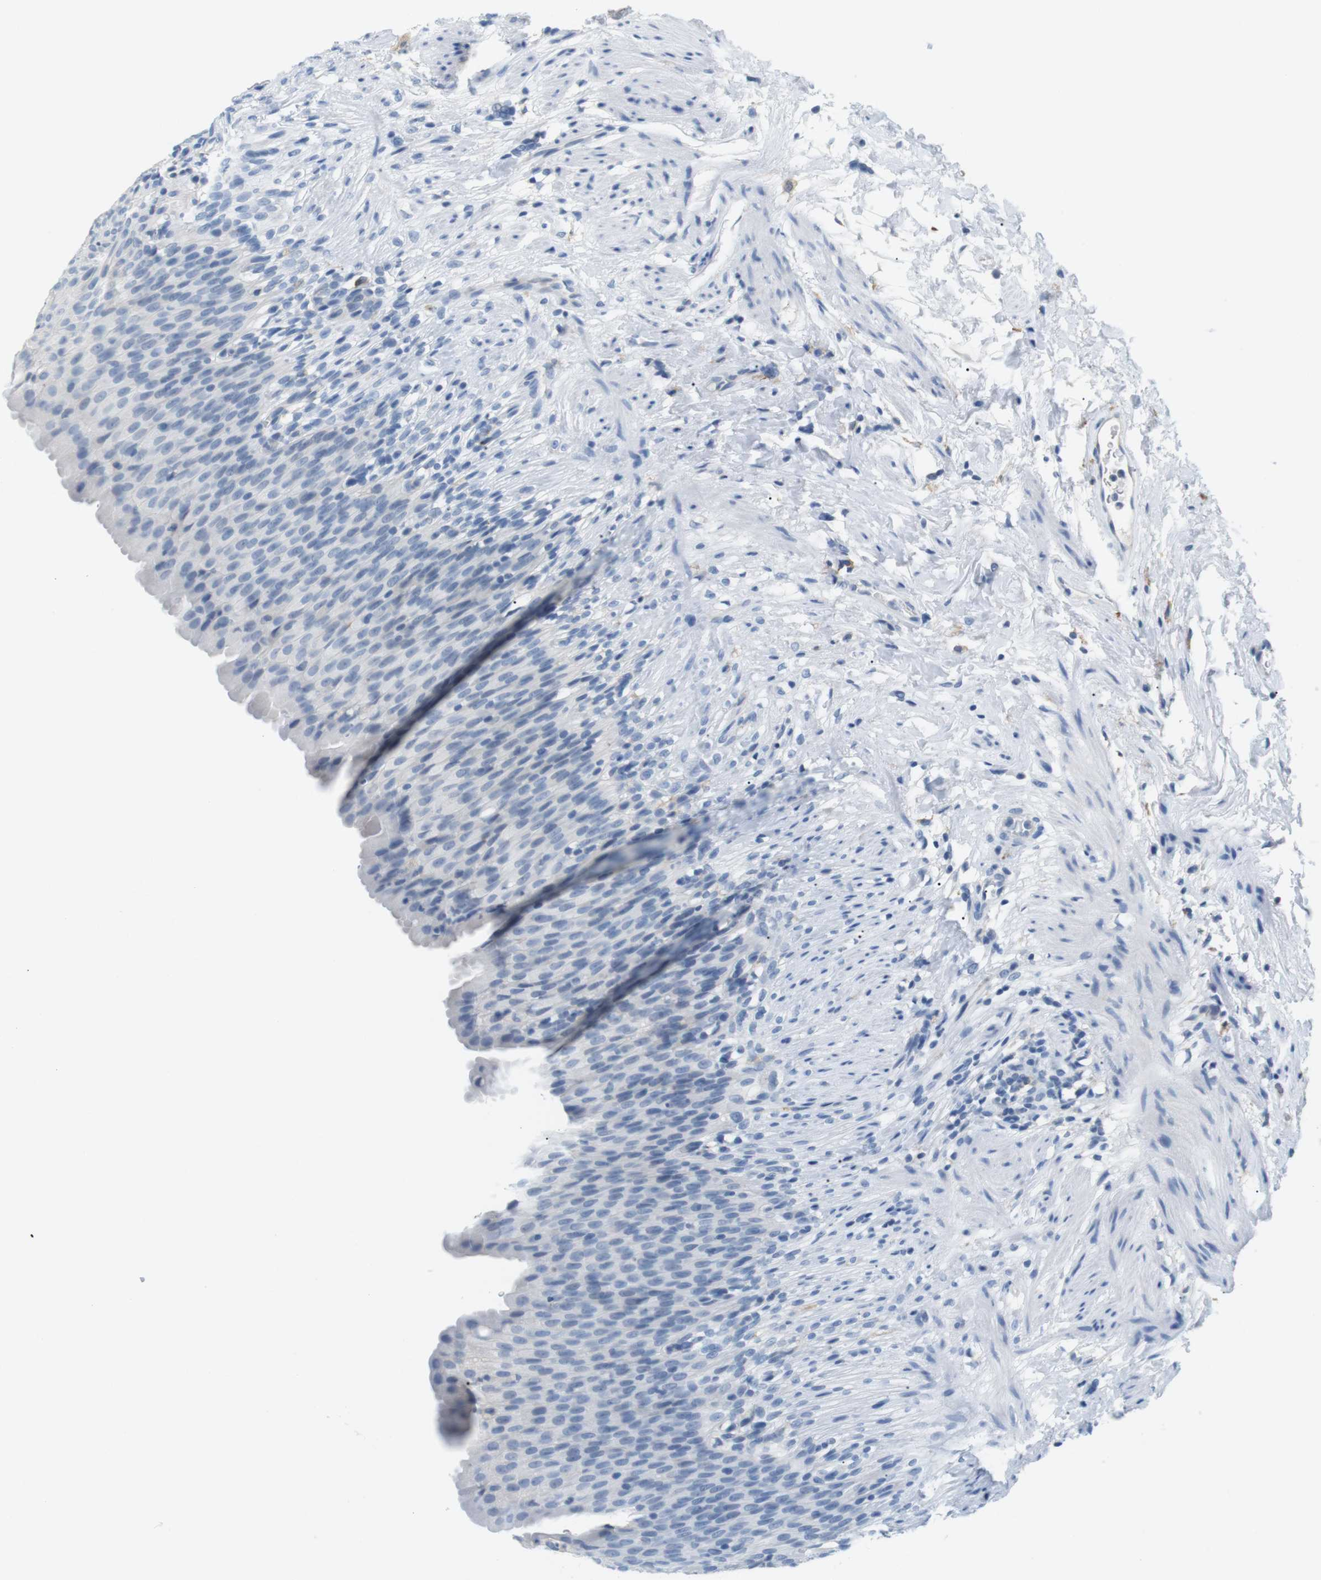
{"staining": {"intensity": "negative", "quantity": "none", "location": "none"}, "tissue": "urinary bladder", "cell_type": "Urothelial cells", "image_type": "normal", "snomed": [{"axis": "morphology", "description": "Normal tissue, NOS"}, {"axis": "topography", "description": "Urinary bladder"}], "caption": "The IHC histopathology image has no significant staining in urothelial cells of urinary bladder.", "gene": "FCGRT", "patient": {"sex": "female", "age": 79}}